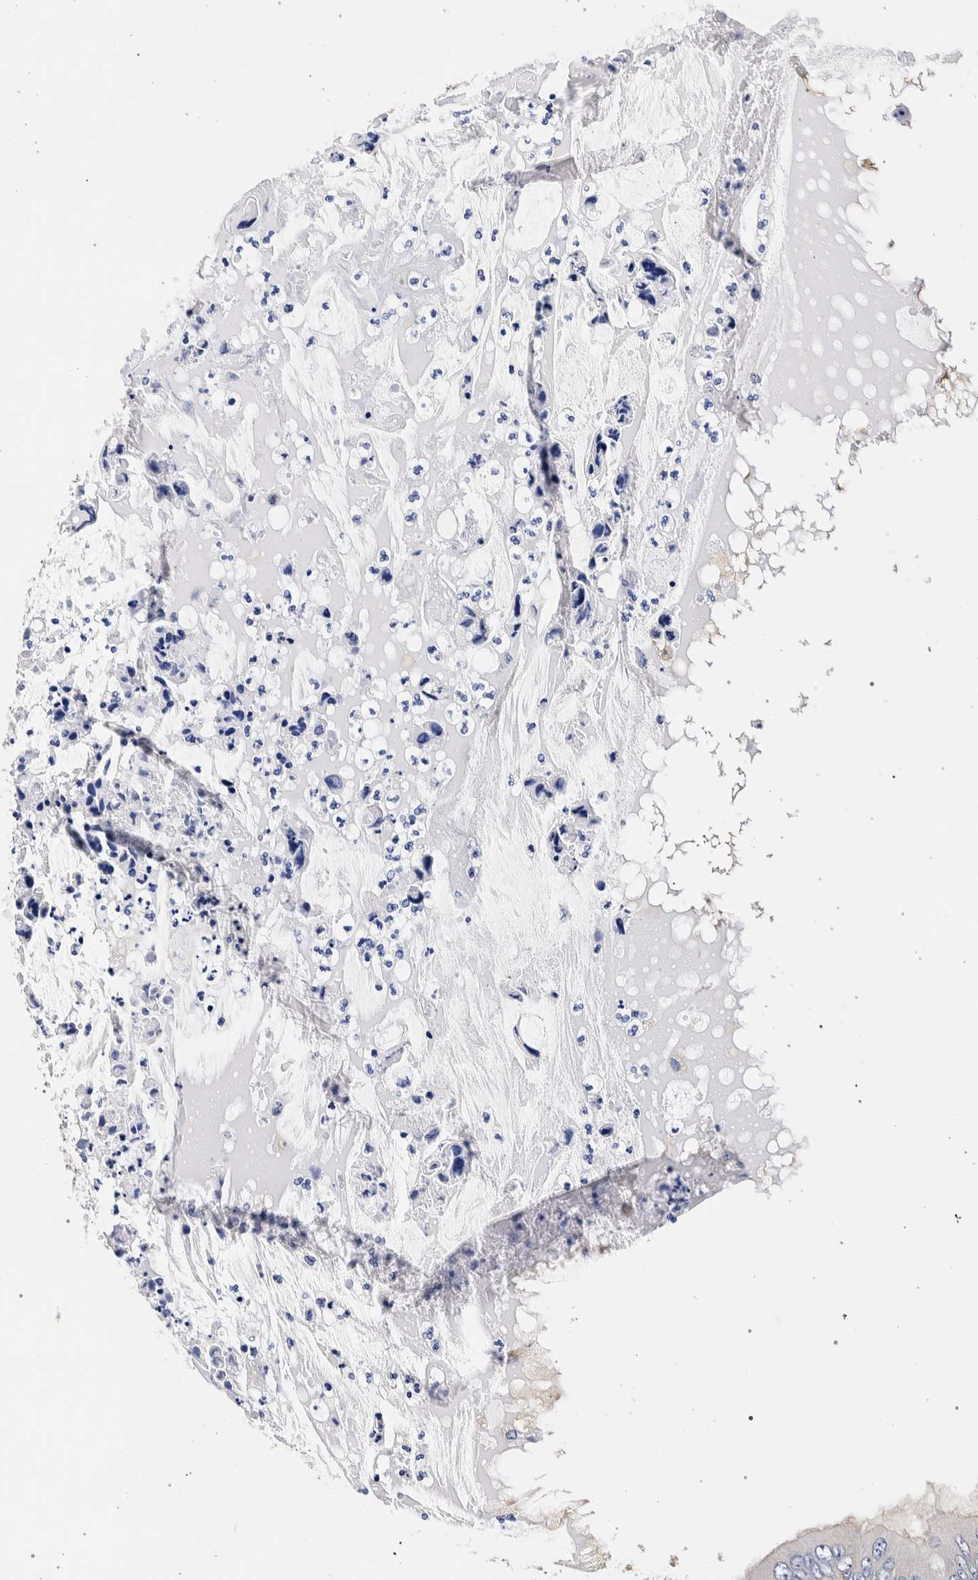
{"staining": {"intensity": "negative", "quantity": "none", "location": "none"}, "tissue": "colorectal cancer", "cell_type": "Tumor cells", "image_type": "cancer", "snomed": [{"axis": "morphology", "description": "Normal tissue, NOS"}, {"axis": "morphology", "description": "Adenocarcinoma, NOS"}, {"axis": "topography", "description": "Rectum"}, {"axis": "topography", "description": "Peripheral nerve tissue"}], "caption": "The immunohistochemistry photomicrograph has no significant expression in tumor cells of colorectal cancer tissue.", "gene": "NIBAN2", "patient": {"sex": "female", "age": 77}}